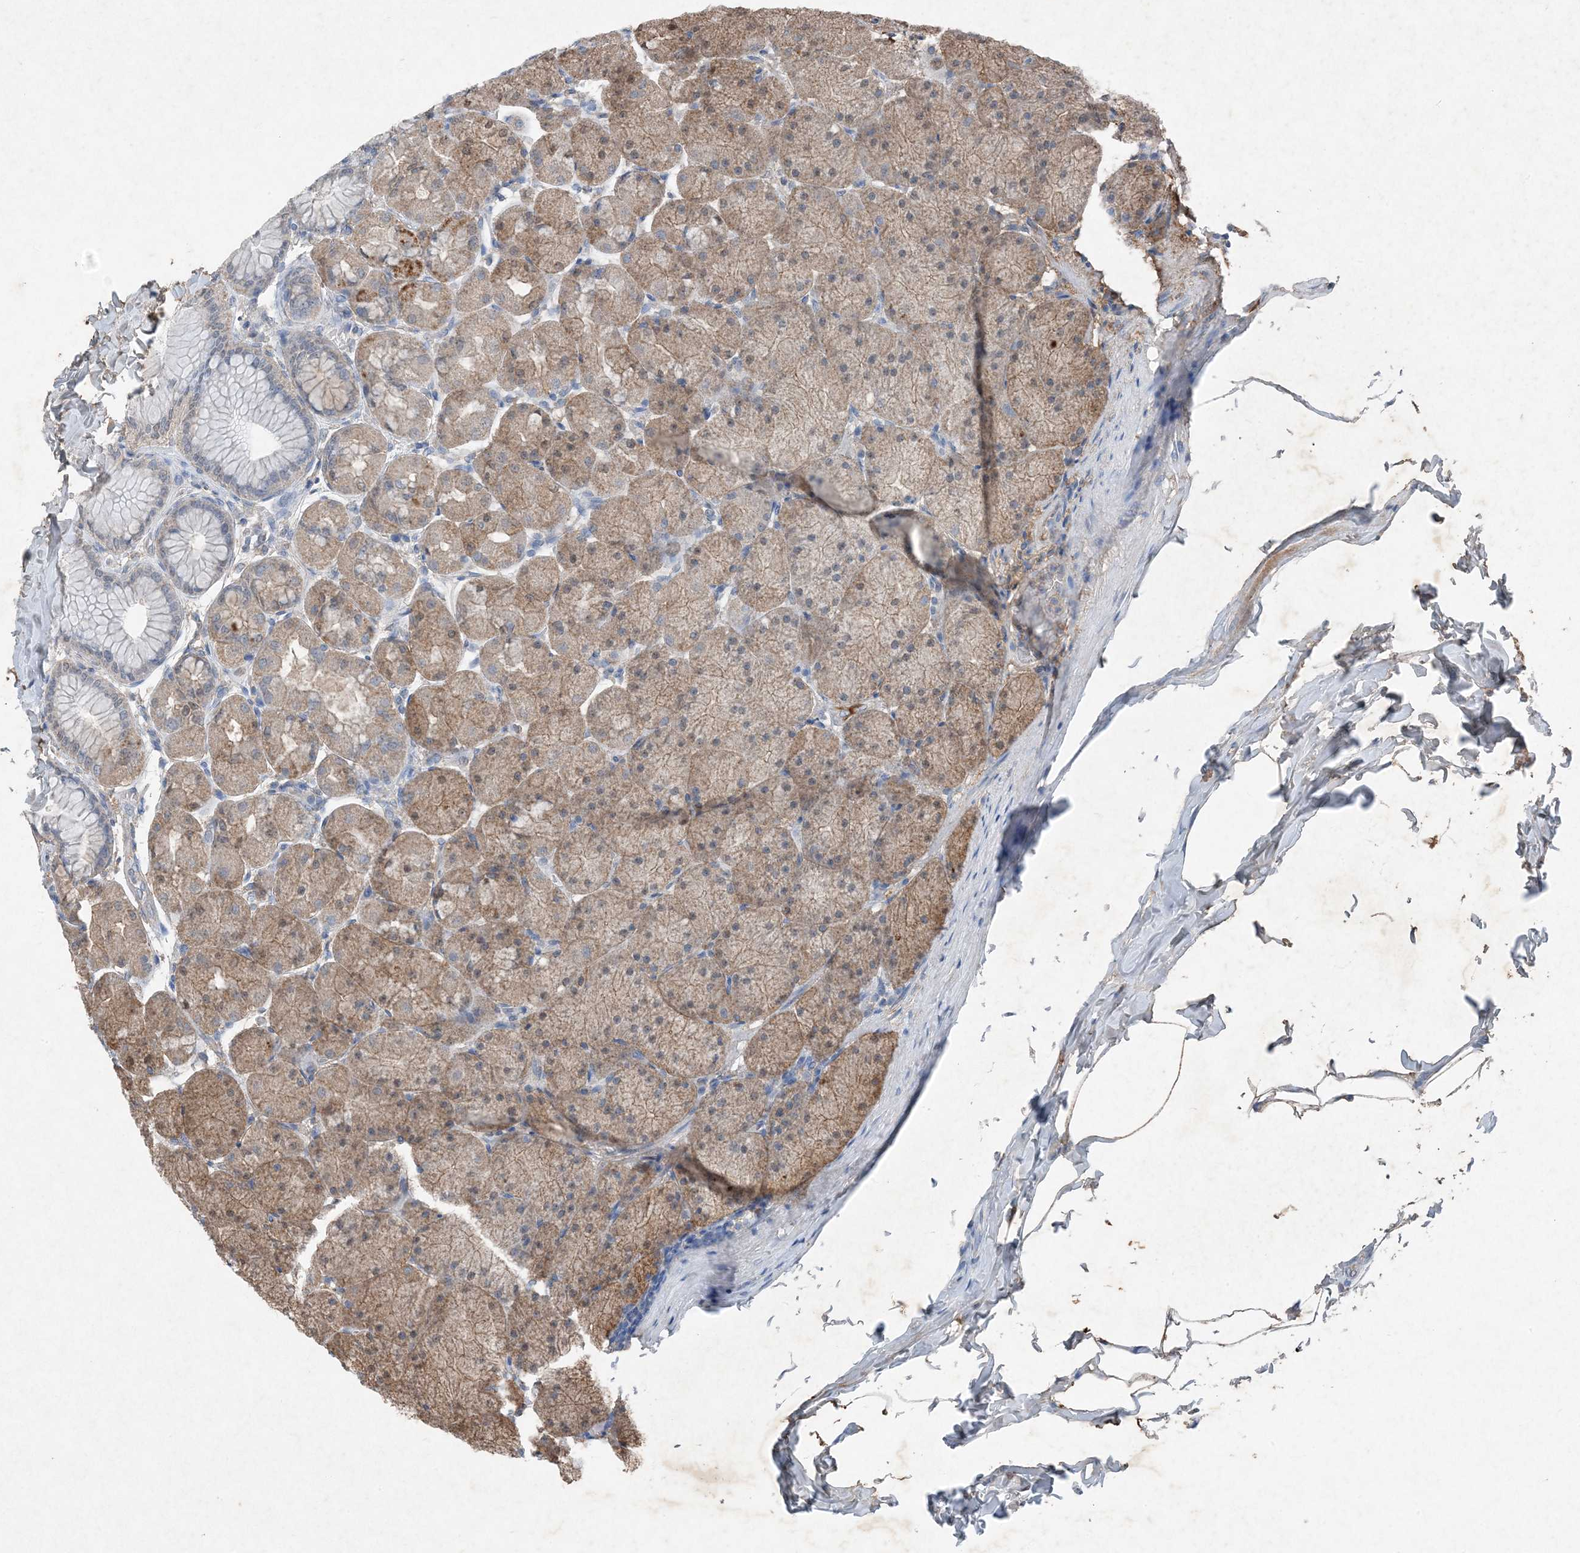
{"staining": {"intensity": "moderate", "quantity": ">75%", "location": "cytoplasmic/membranous"}, "tissue": "stomach", "cell_type": "Glandular cells", "image_type": "normal", "snomed": [{"axis": "morphology", "description": "Normal tissue, NOS"}, {"axis": "topography", "description": "Stomach, upper"}], "caption": "Stomach stained with IHC shows moderate cytoplasmic/membranous expression in approximately >75% of glandular cells.", "gene": "FCN3", "patient": {"sex": "female", "age": 56}}